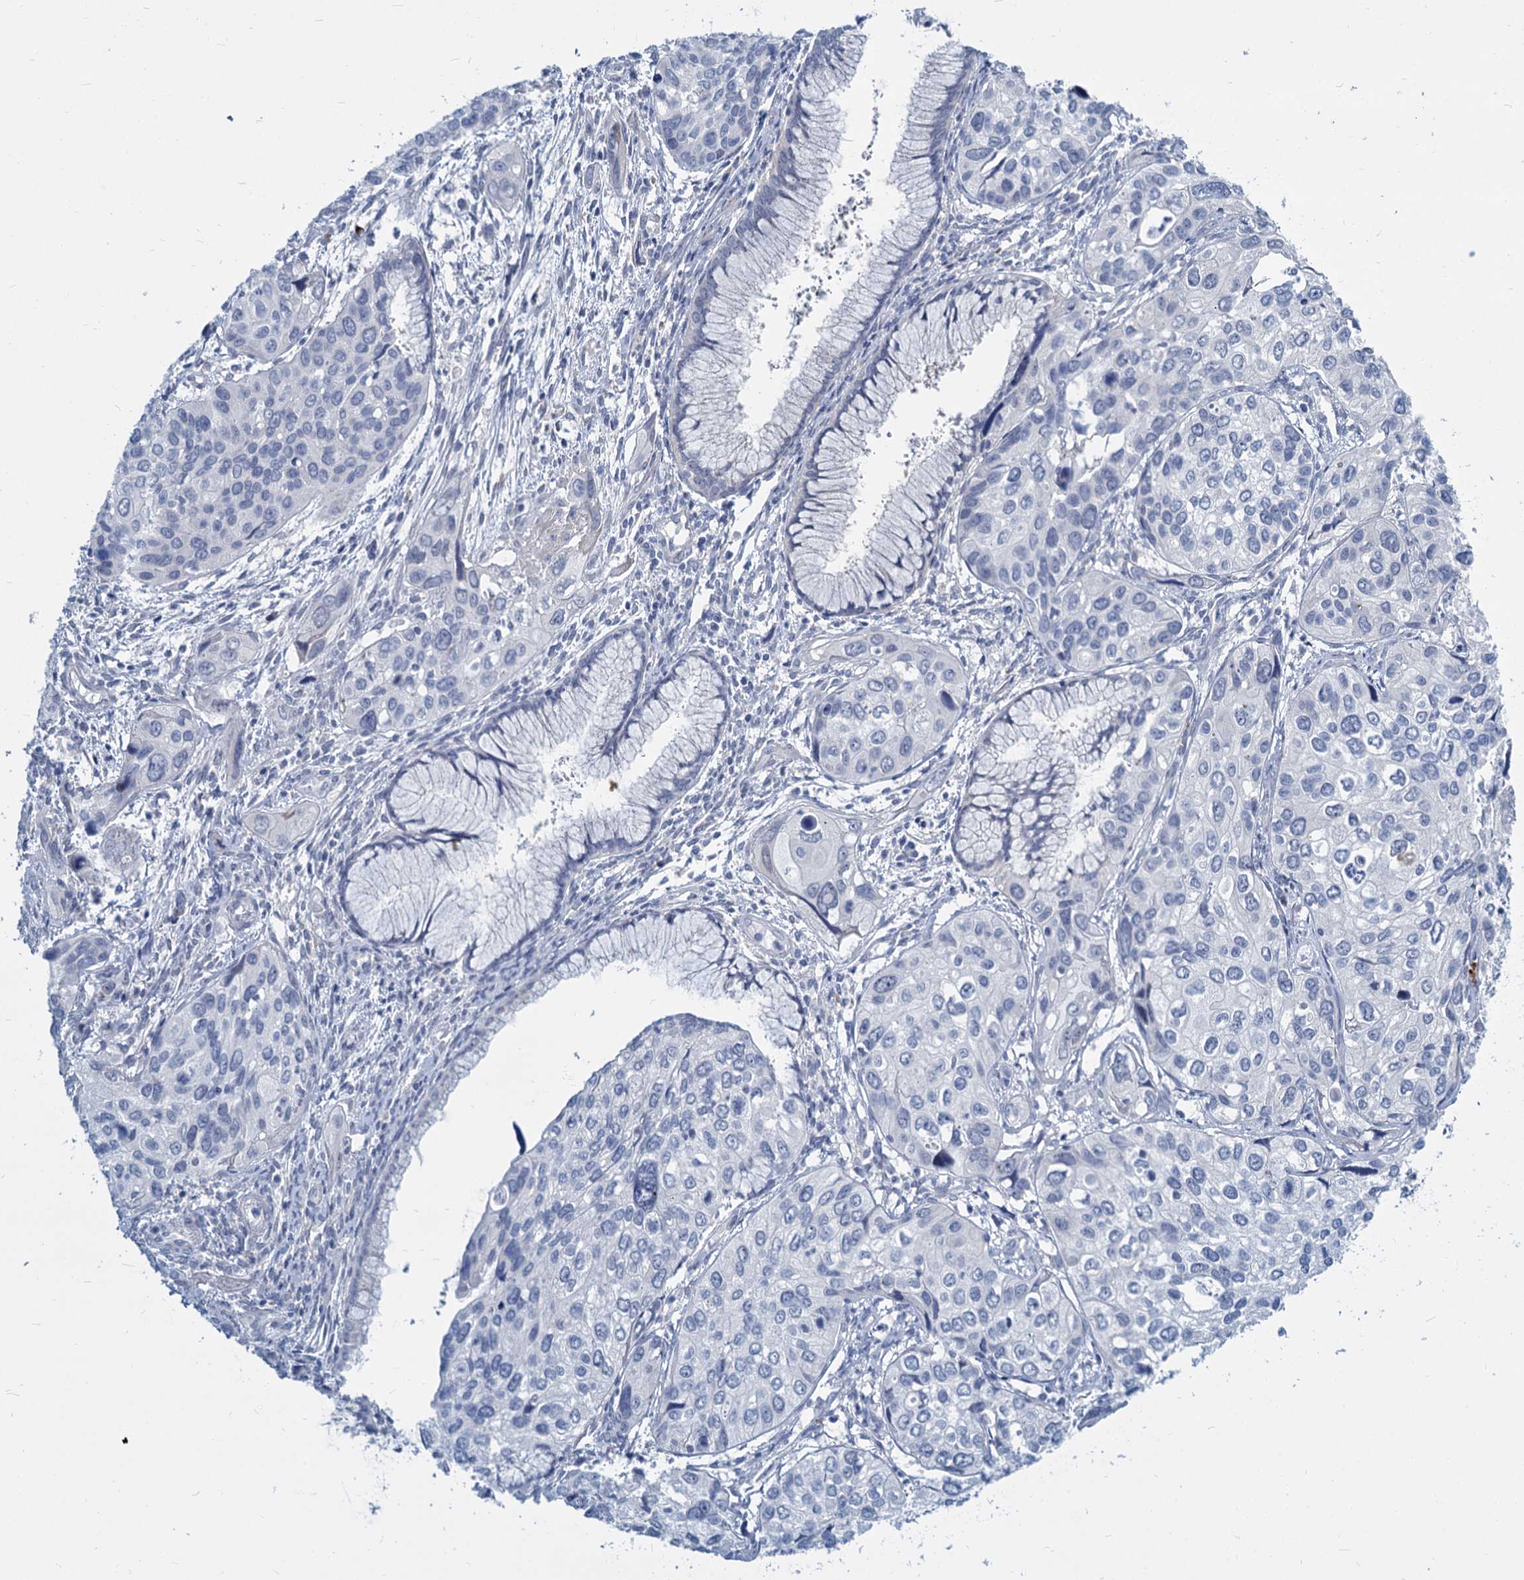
{"staining": {"intensity": "negative", "quantity": "none", "location": "none"}, "tissue": "cervical cancer", "cell_type": "Tumor cells", "image_type": "cancer", "snomed": [{"axis": "morphology", "description": "Squamous cell carcinoma, NOS"}, {"axis": "topography", "description": "Cervix"}], "caption": "Tumor cells show no significant protein positivity in squamous cell carcinoma (cervical). The staining was performed using DAB to visualize the protein expression in brown, while the nuclei were stained in blue with hematoxylin (Magnification: 20x).", "gene": "GSTM3", "patient": {"sex": "female", "age": 55}}